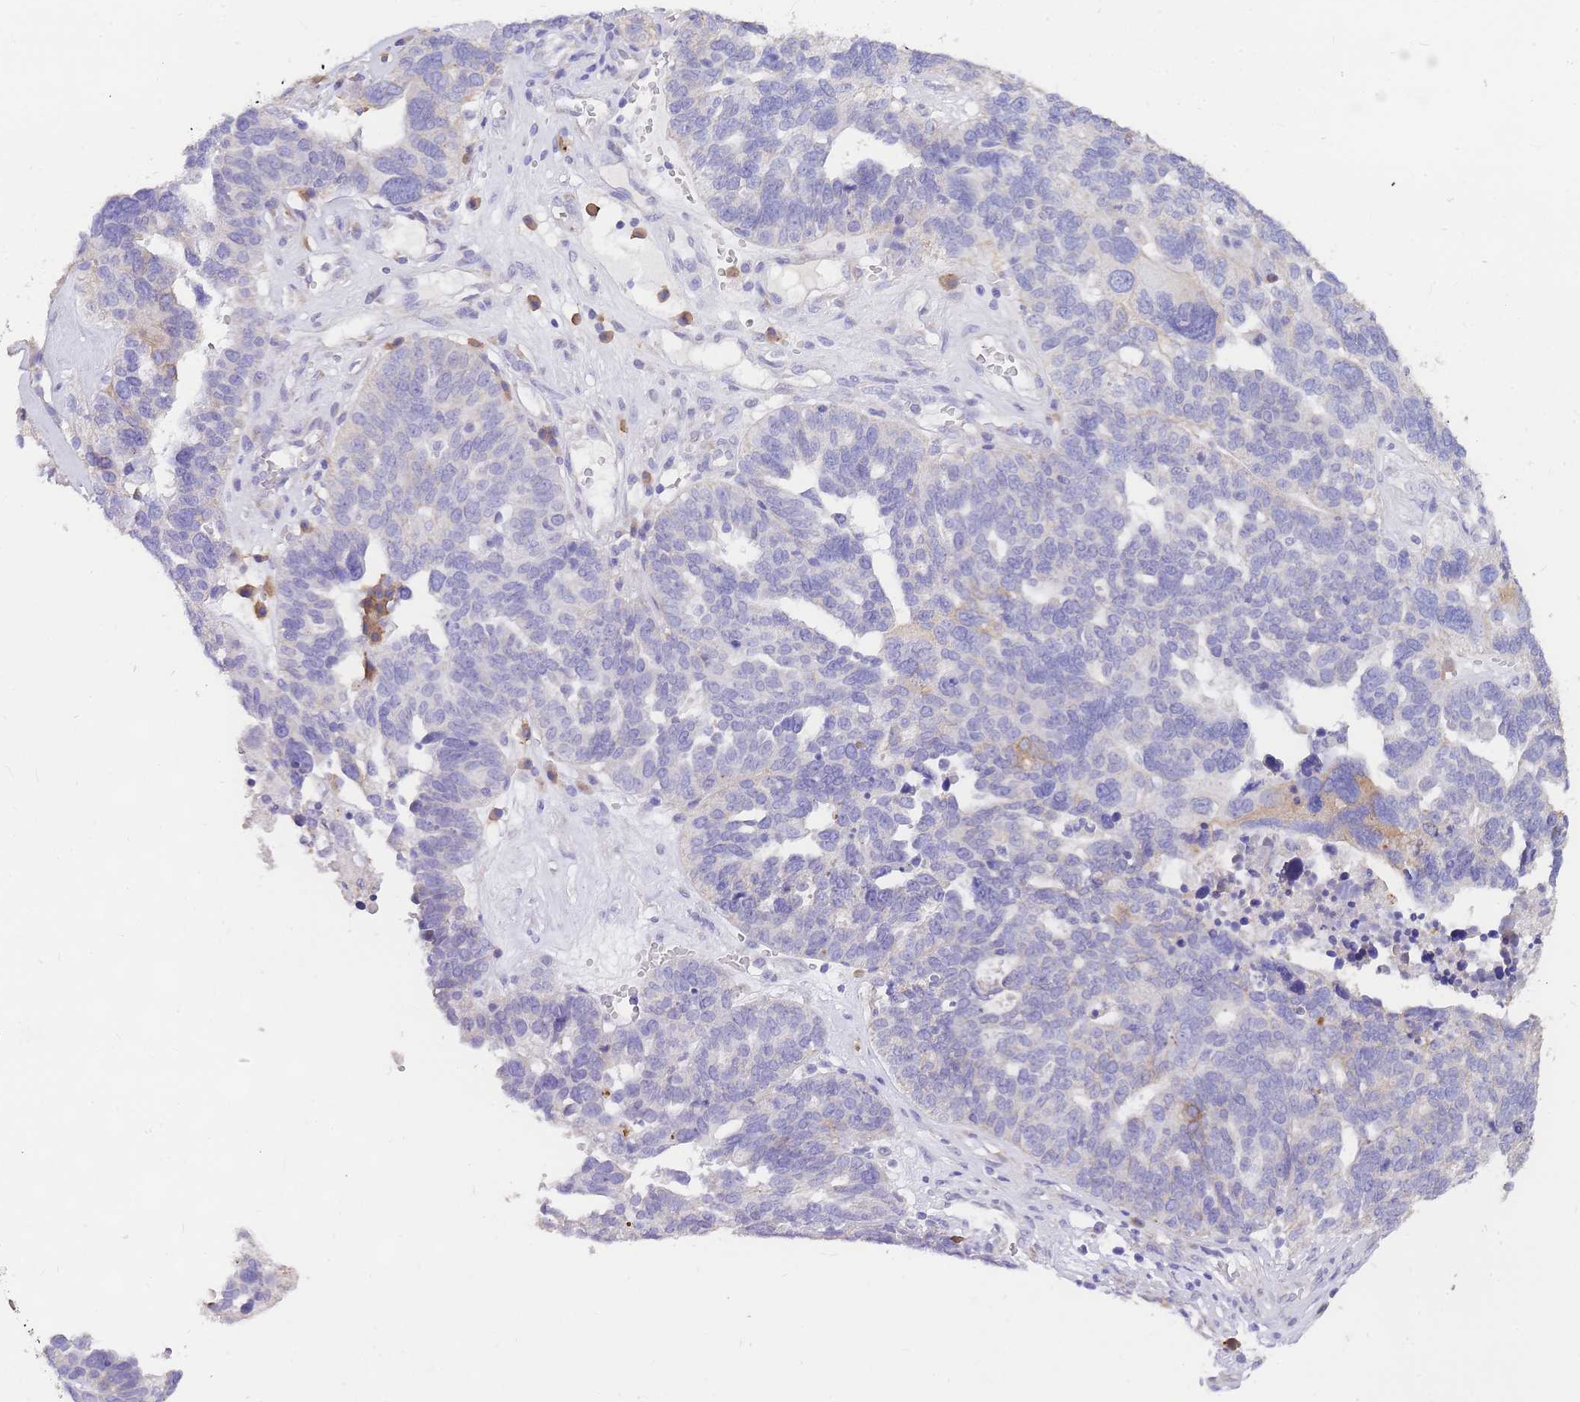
{"staining": {"intensity": "negative", "quantity": "none", "location": "none"}, "tissue": "ovarian cancer", "cell_type": "Tumor cells", "image_type": "cancer", "snomed": [{"axis": "morphology", "description": "Cystadenocarcinoma, serous, NOS"}, {"axis": "topography", "description": "Ovary"}], "caption": "Ovarian cancer (serous cystadenocarcinoma) stained for a protein using immunohistochemistry demonstrates no positivity tumor cells.", "gene": "C2orf88", "patient": {"sex": "female", "age": 59}}